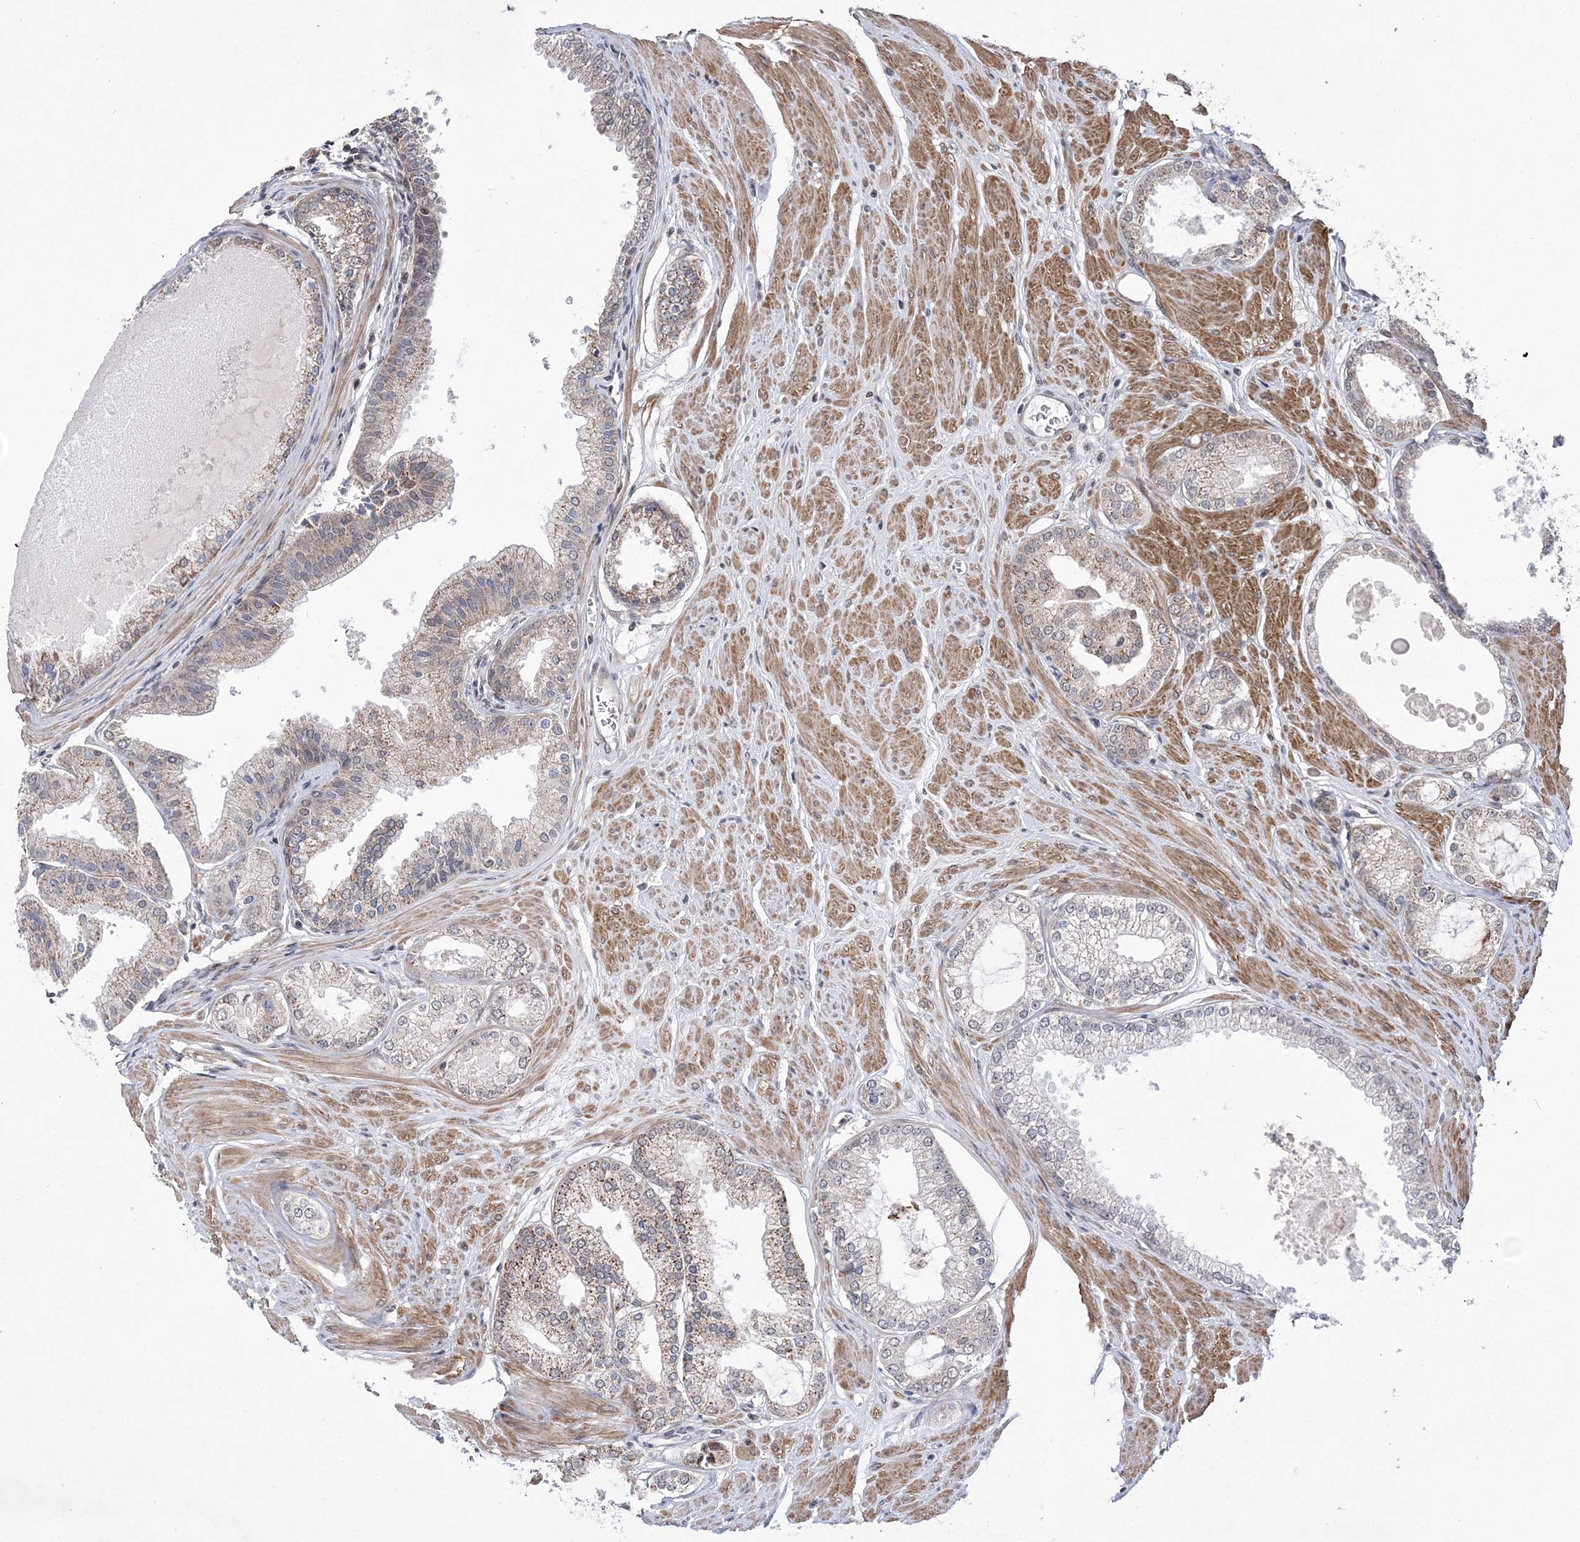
{"staining": {"intensity": "weak", "quantity": "<25%", "location": "cytoplasmic/membranous"}, "tissue": "prostate cancer", "cell_type": "Tumor cells", "image_type": "cancer", "snomed": [{"axis": "morphology", "description": "Adenocarcinoma, High grade"}, {"axis": "topography", "description": "Prostate"}], "caption": "A high-resolution histopathology image shows IHC staining of prostate high-grade adenocarcinoma, which shows no significant expression in tumor cells.", "gene": "BOD1L1", "patient": {"sex": "male", "age": 61}}